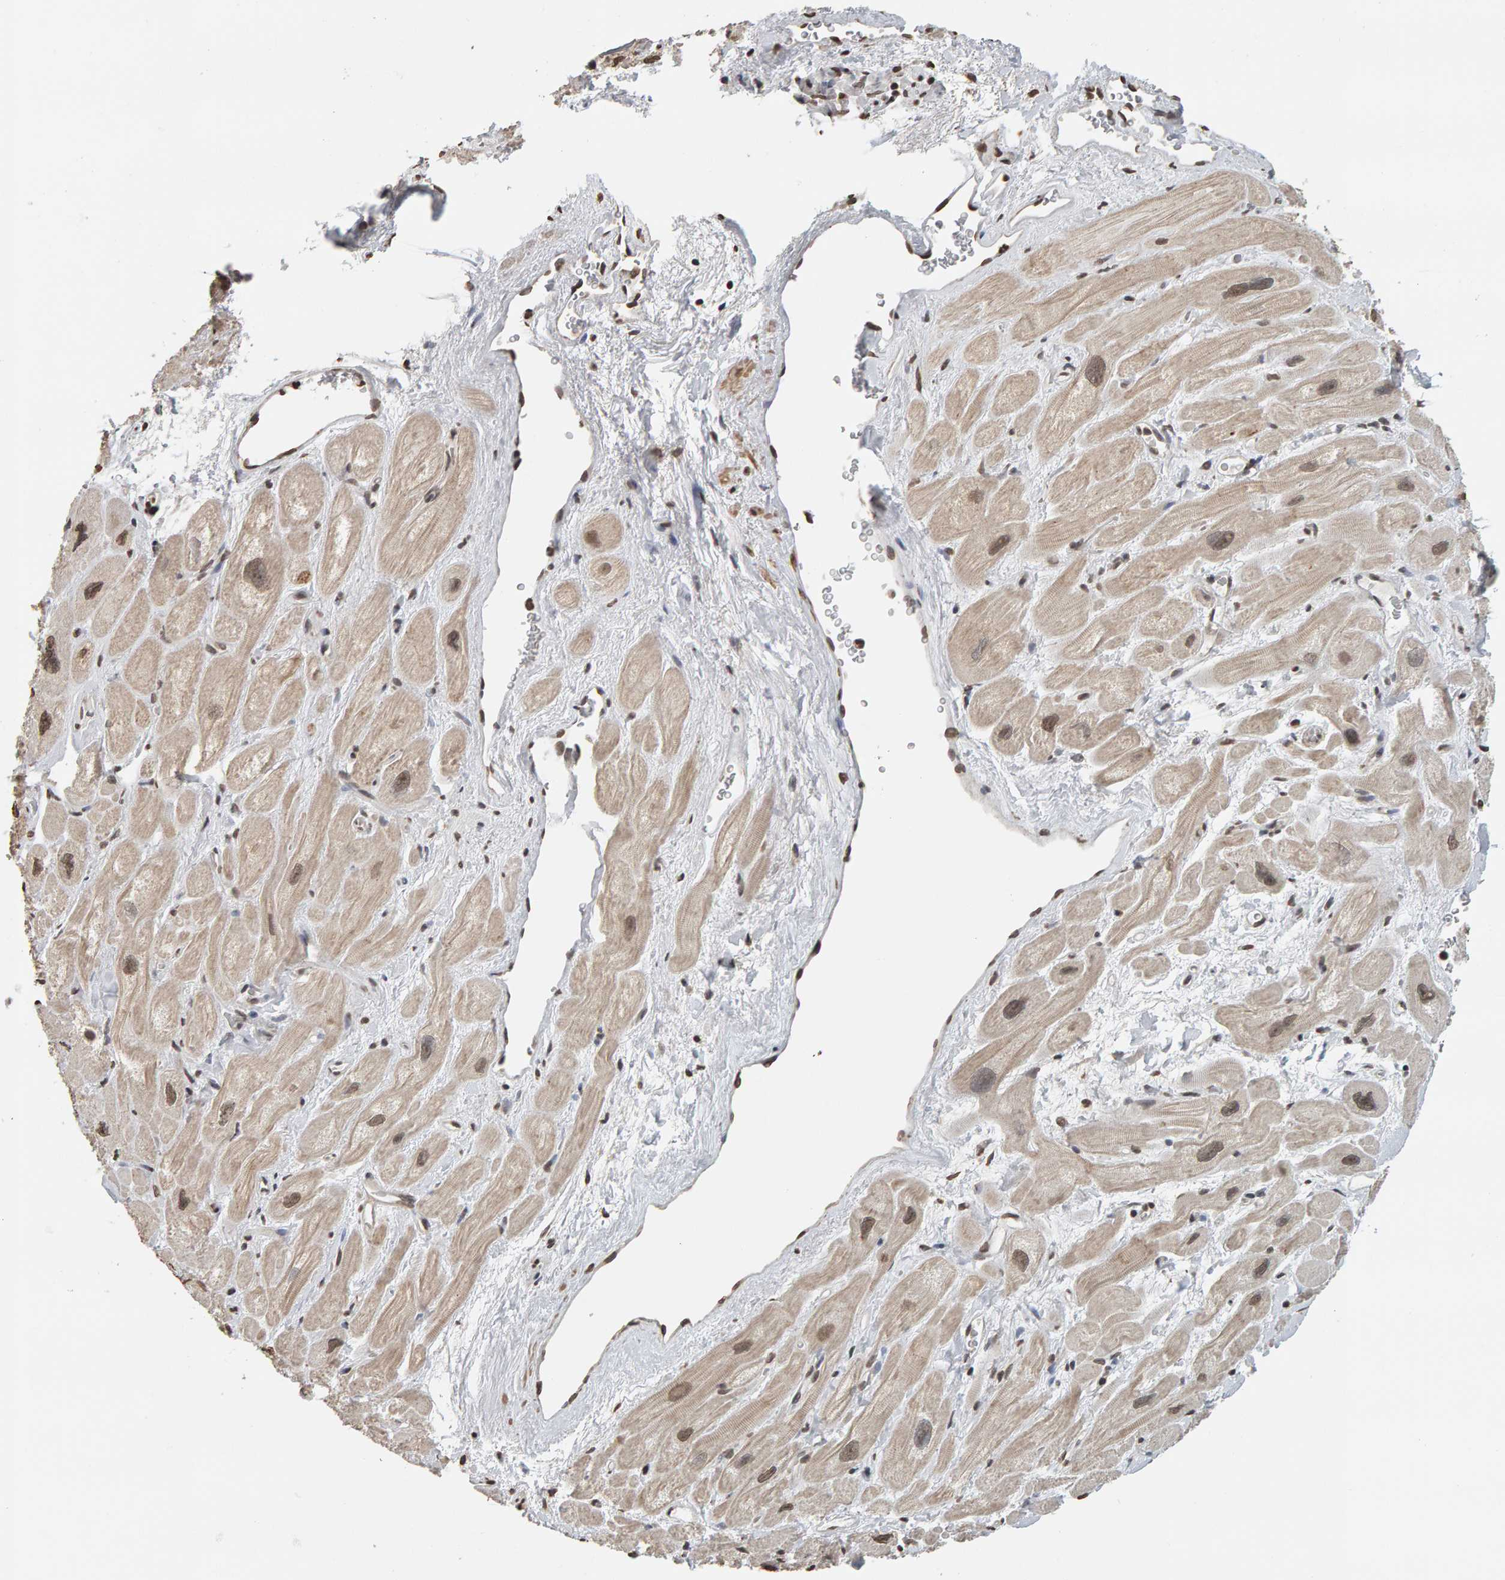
{"staining": {"intensity": "moderate", "quantity": "25%-75%", "location": "cytoplasmic/membranous,nuclear"}, "tissue": "heart muscle", "cell_type": "Cardiomyocytes", "image_type": "normal", "snomed": [{"axis": "morphology", "description": "Normal tissue, NOS"}, {"axis": "topography", "description": "Heart"}], "caption": "Immunohistochemical staining of unremarkable human heart muscle shows moderate cytoplasmic/membranous,nuclear protein expression in about 25%-75% of cardiomyocytes. (IHC, brightfield microscopy, high magnification).", "gene": "AFF4", "patient": {"sex": "male", "age": 49}}